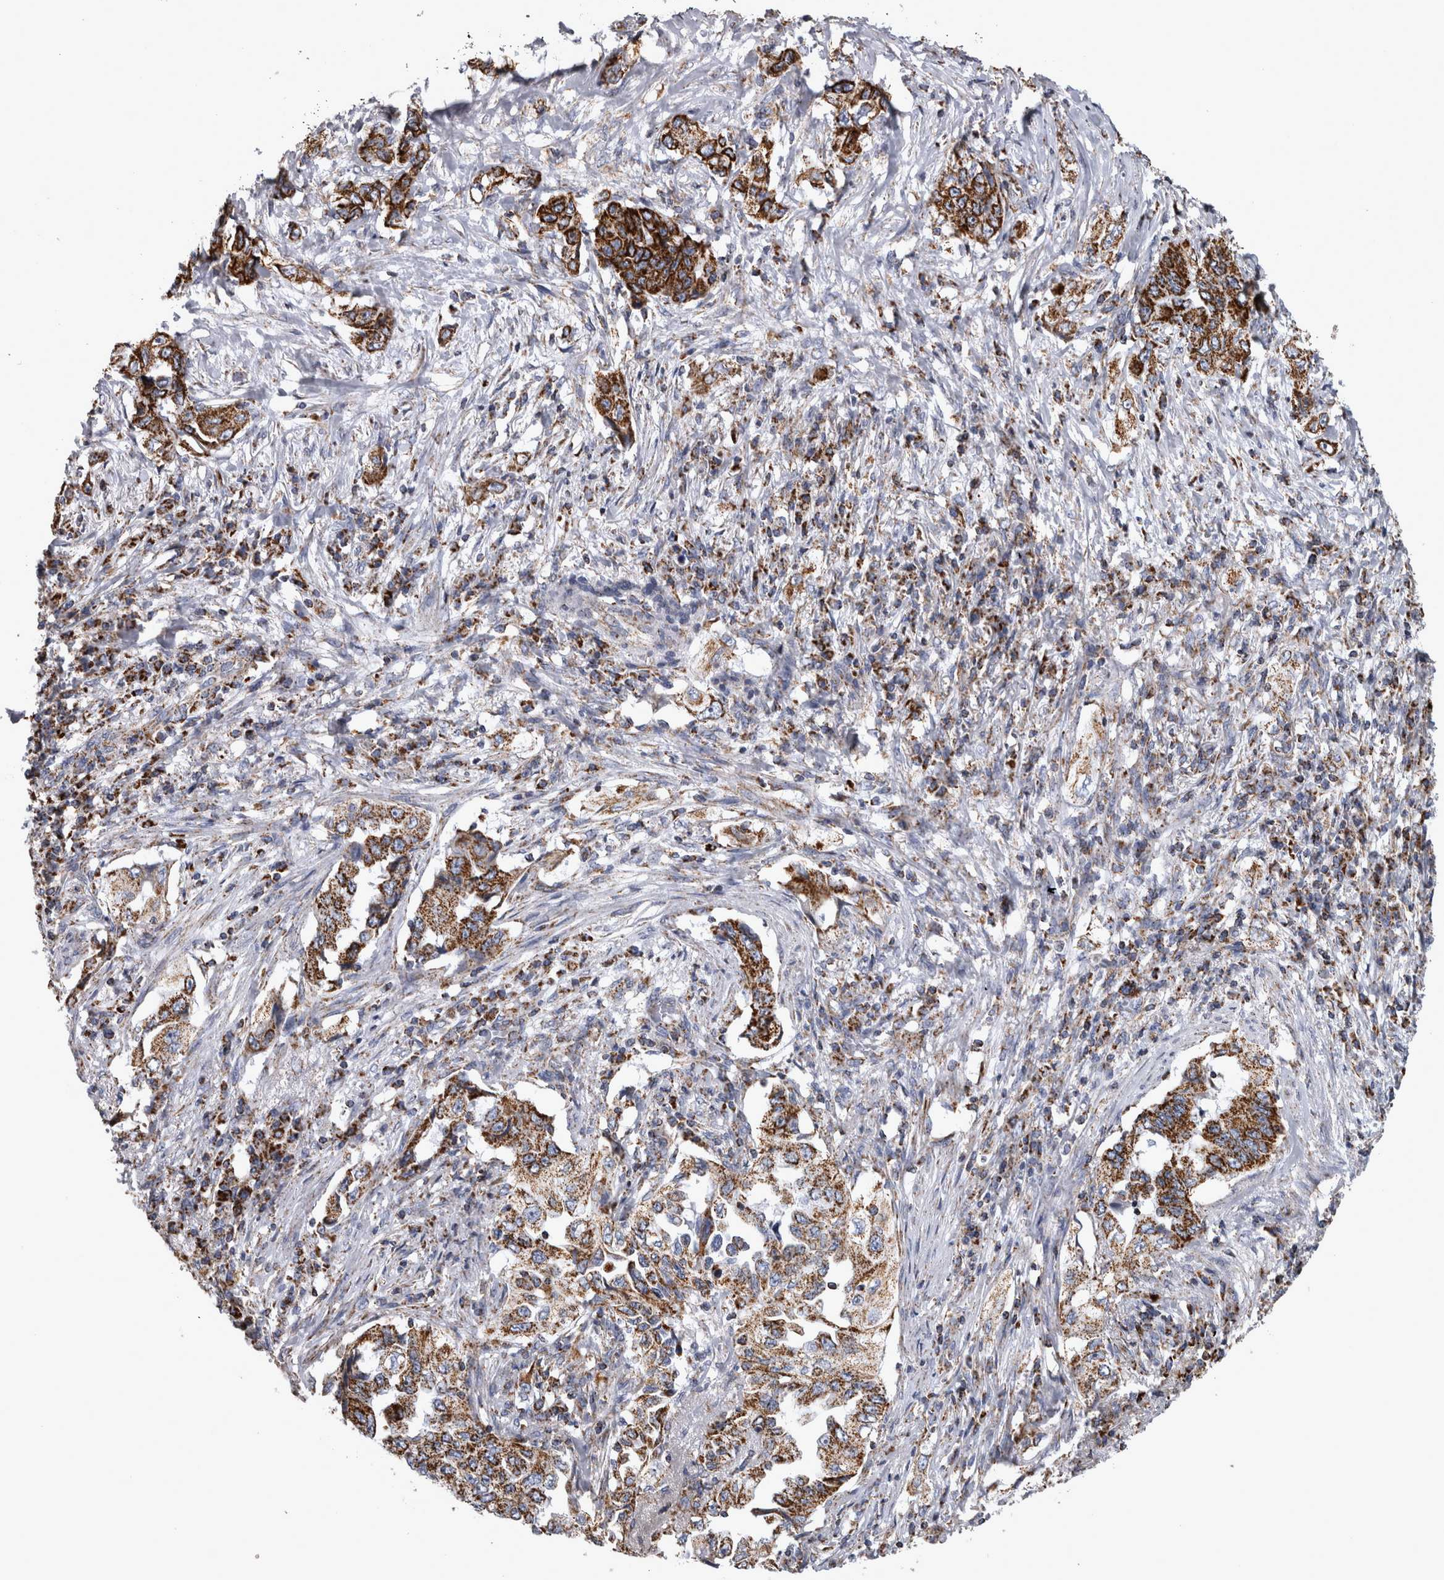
{"staining": {"intensity": "strong", "quantity": ">75%", "location": "cytoplasmic/membranous"}, "tissue": "lung cancer", "cell_type": "Tumor cells", "image_type": "cancer", "snomed": [{"axis": "morphology", "description": "Adenocarcinoma, NOS"}, {"axis": "topography", "description": "Lung"}], "caption": "High-power microscopy captured an IHC image of lung adenocarcinoma, revealing strong cytoplasmic/membranous expression in approximately >75% of tumor cells.", "gene": "MDH2", "patient": {"sex": "female", "age": 51}}